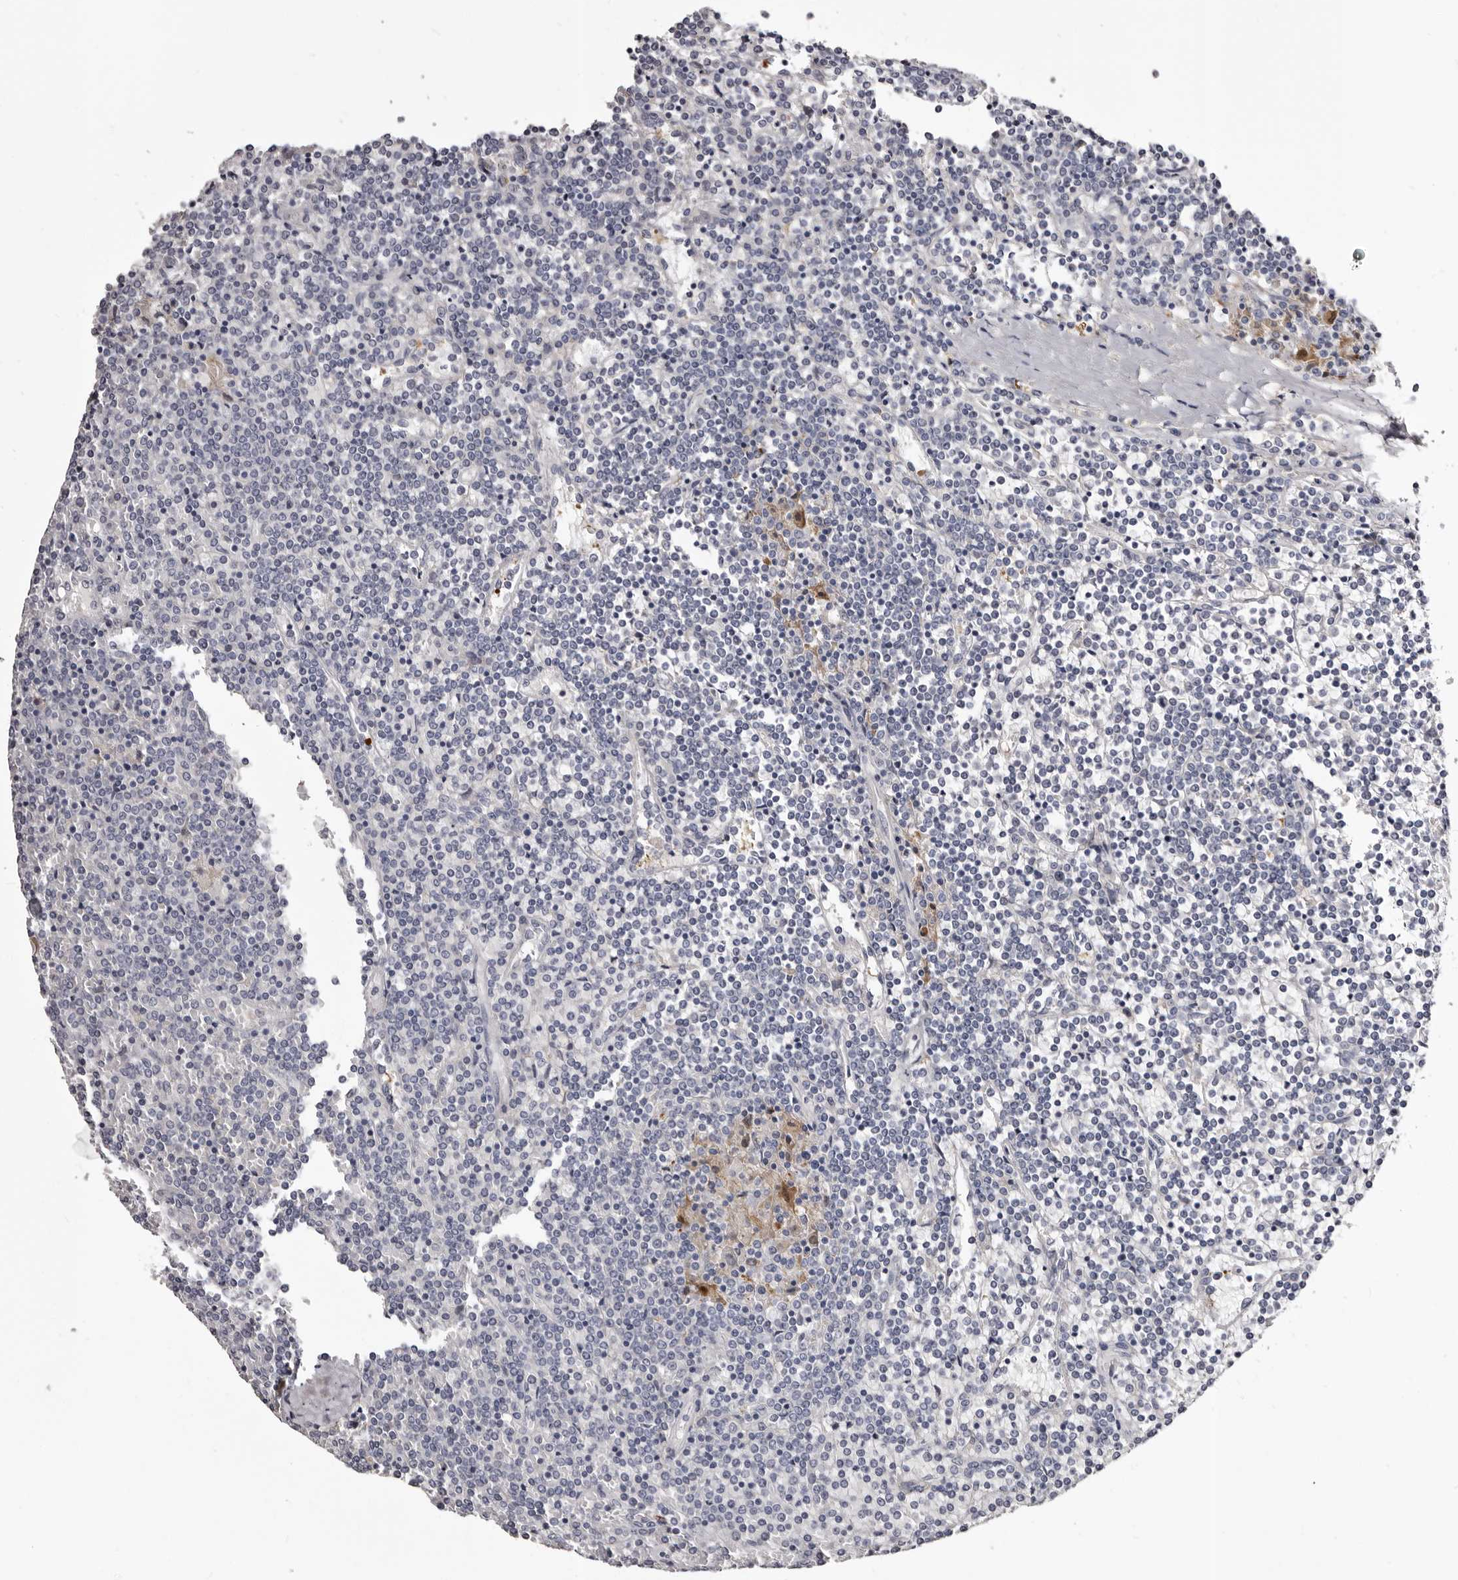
{"staining": {"intensity": "negative", "quantity": "none", "location": "none"}, "tissue": "lymphoma", "cell_type": "Tumor cells", "image_type": "cancer", "snomed": [{"axis": "morphology", "description": "Malignant lymphoma, non-Hodgkin's type, Low grade"}, {"axis": "topography", "description": "Spleen"}], "caption": "Tumor cells show no significant expression in malignant lymphoma, non-Hodgkin's type (low-grade).", "gene": "PTAFR", "patient": {"sex": "female", "age": 19}}